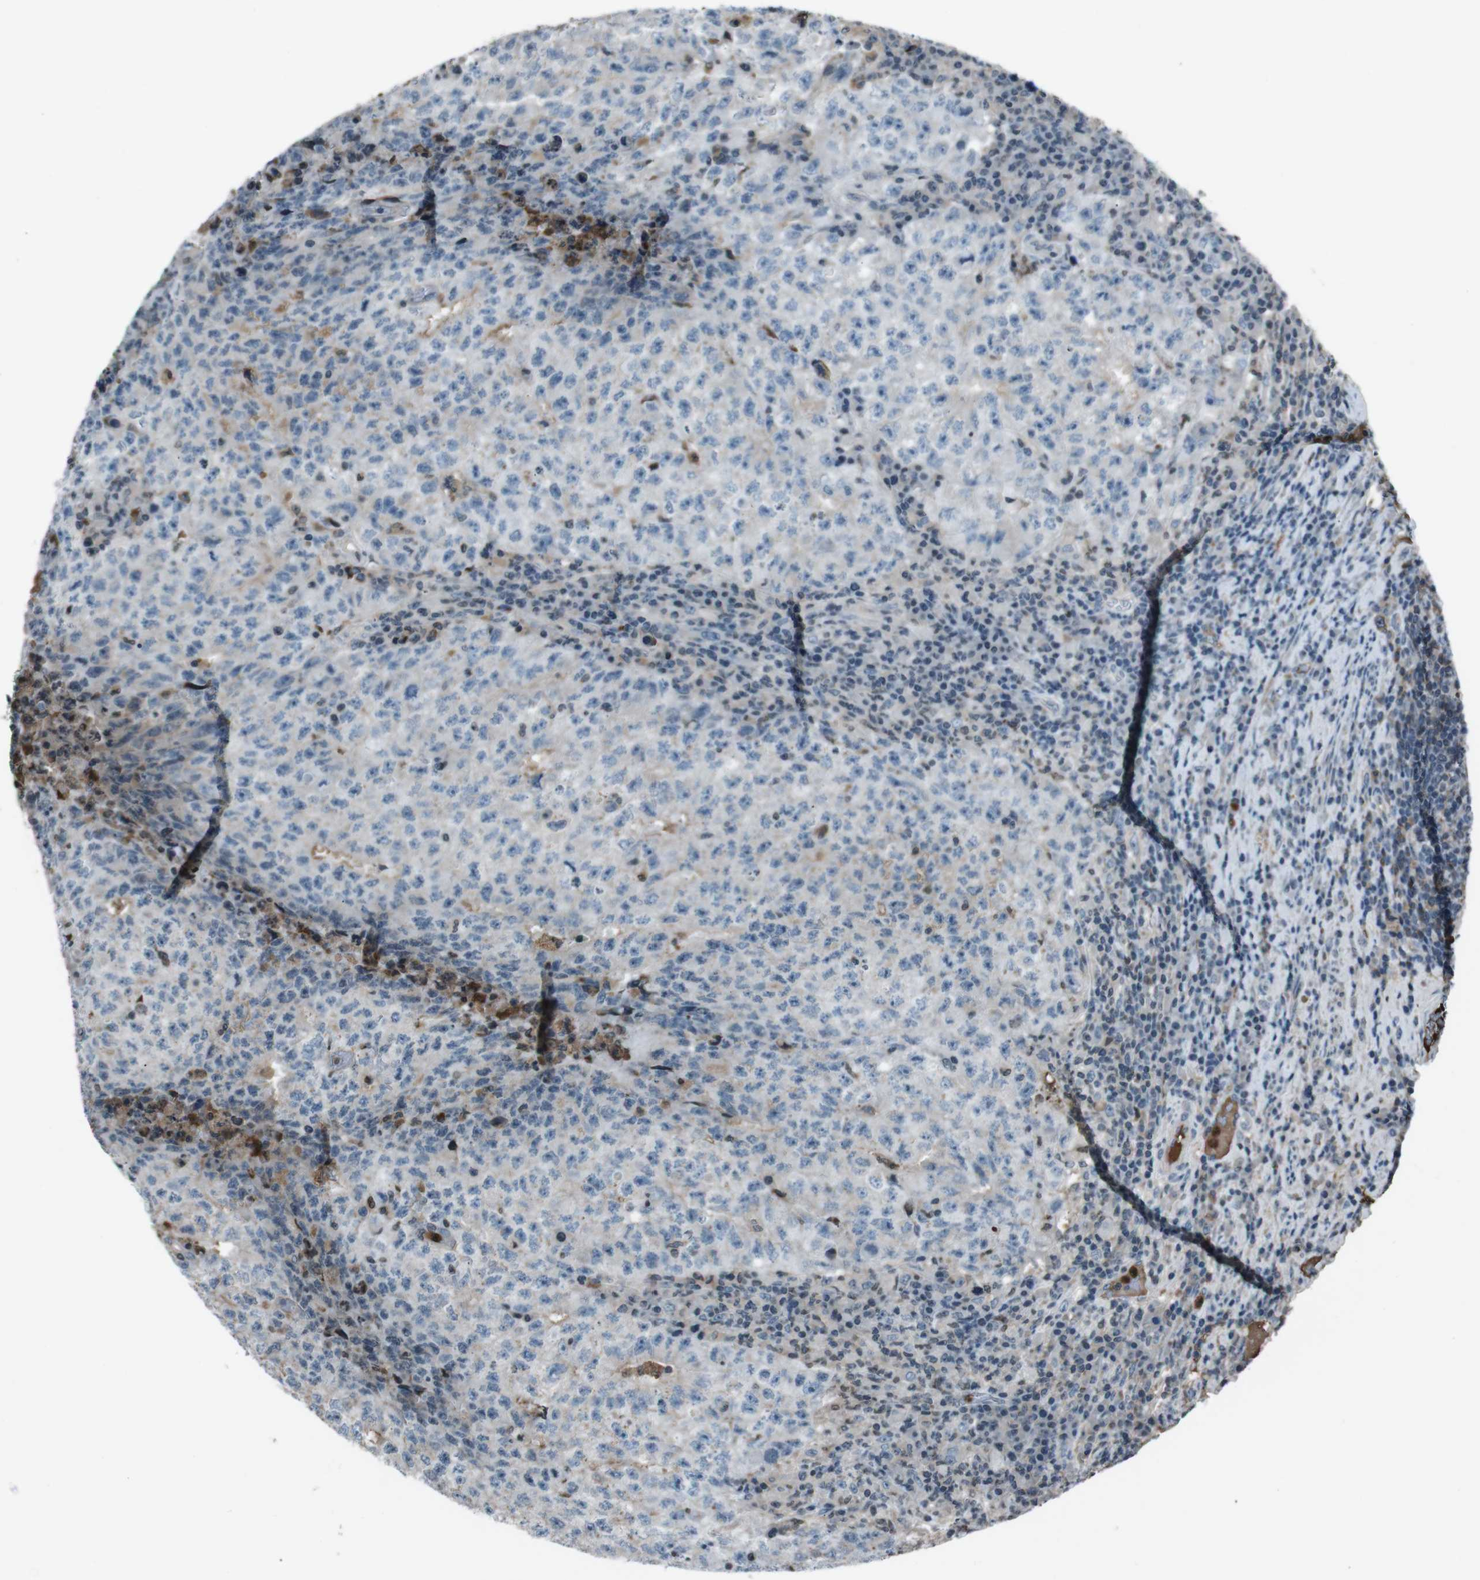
{"staining": {"intensity": "negative", "quantity": "none", "location": "none"}, "tissue": "testis cancer", "cell_type": "Tumor cells", "image_type": "cancer", "snomed": [{"axis": "morphology", "description": "Necrosis, NOS"}, {"axis": "morphology", "description": "Carcinoma, Embryonal, NOS"}, {"axis": "topography", "description": "Testis"}], "caption": "Photomicrograph shows no protein positivity in tumor cells of testis cancer tissue.", "gene": "UGT1A6", "patient": {"sex": "male", "age": 19}}